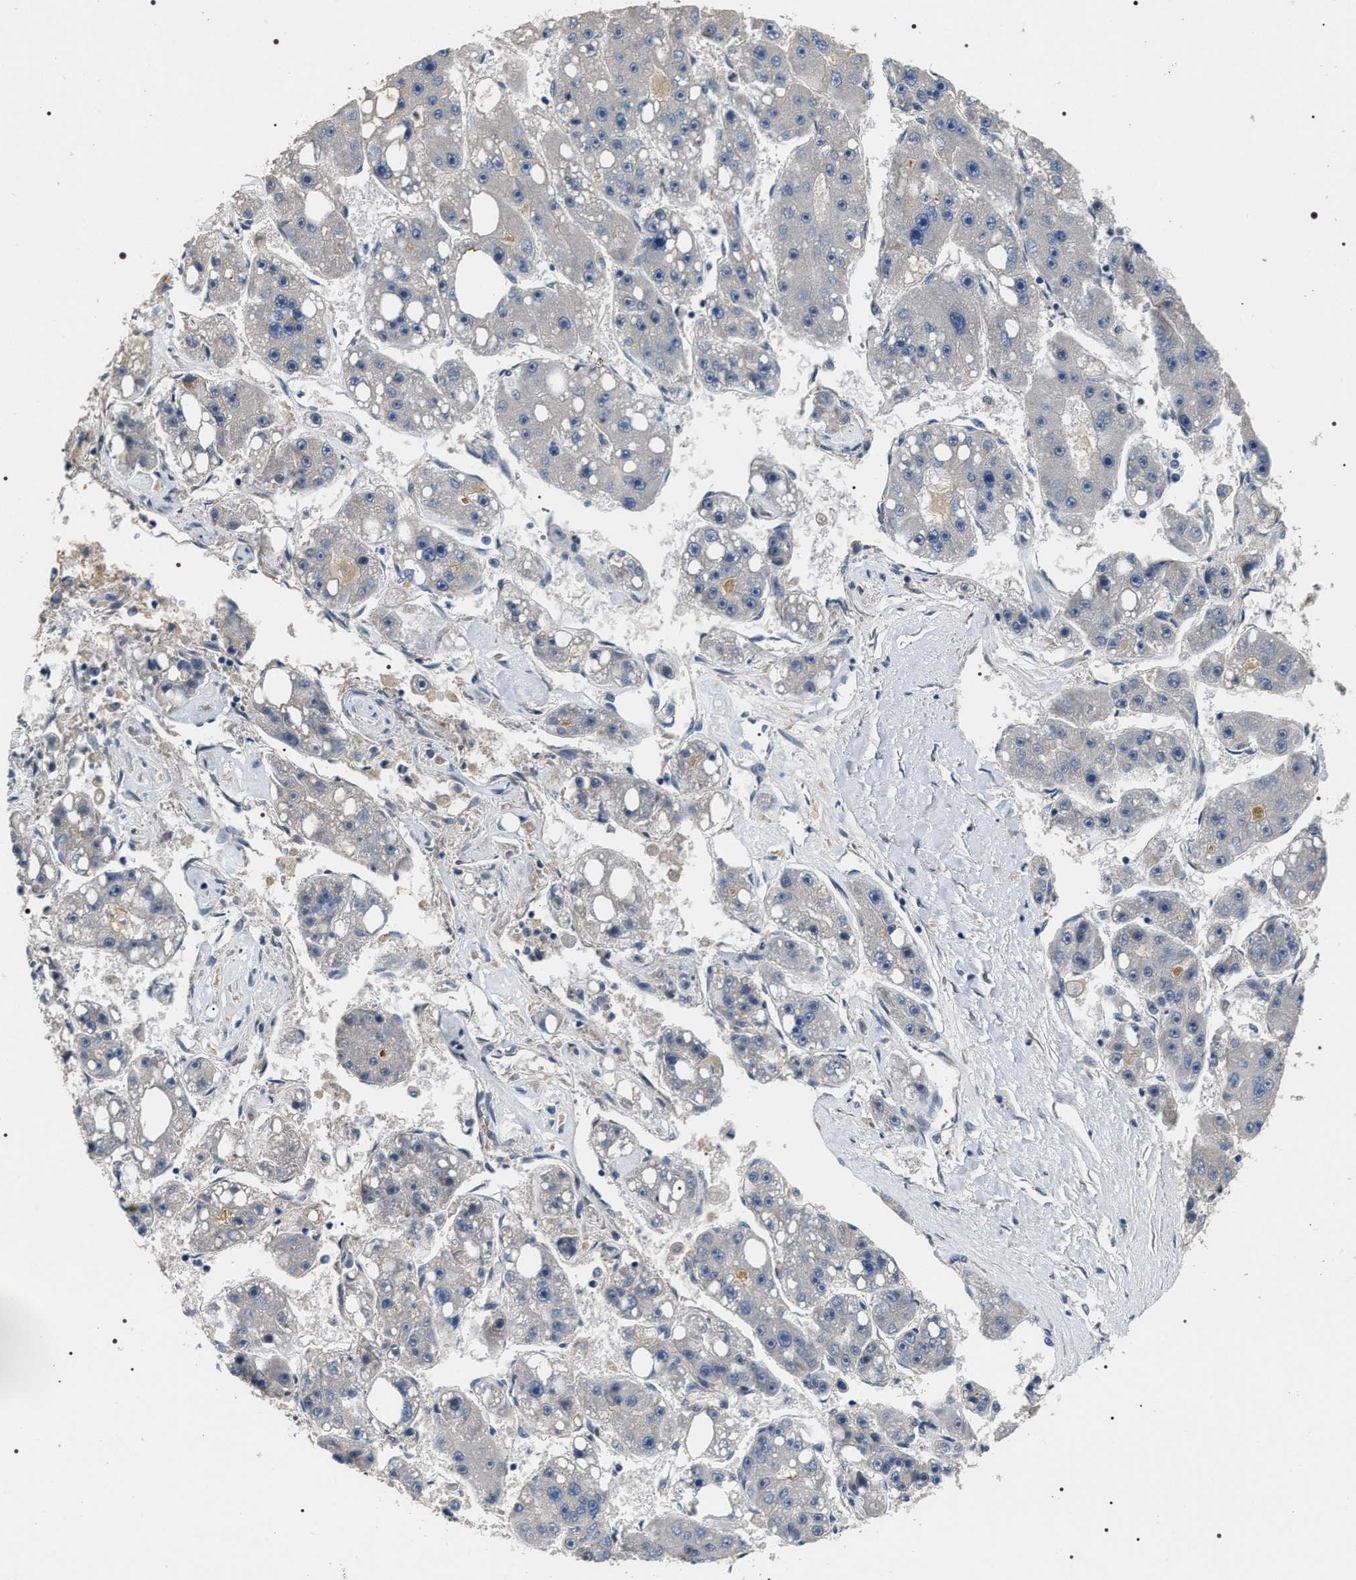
{"staining": {"intensity": "negative", "quantity": "none", "location": "none"}, "tissue": "liver cancer", "cell_type": "Tumor cells", "image_type": "cancer", "snomed": [{"axis": "morphology", "description": "Carcinoma, Hepatocellular, NOS"}, {"axis": "topography", "description": "Liver"}], "caption": "Tumor cells are negative for protein expression in human liver hepatocellular carcinoma.", "gene": "IFT81", "patient": {"sex": "female", "age": 61}}